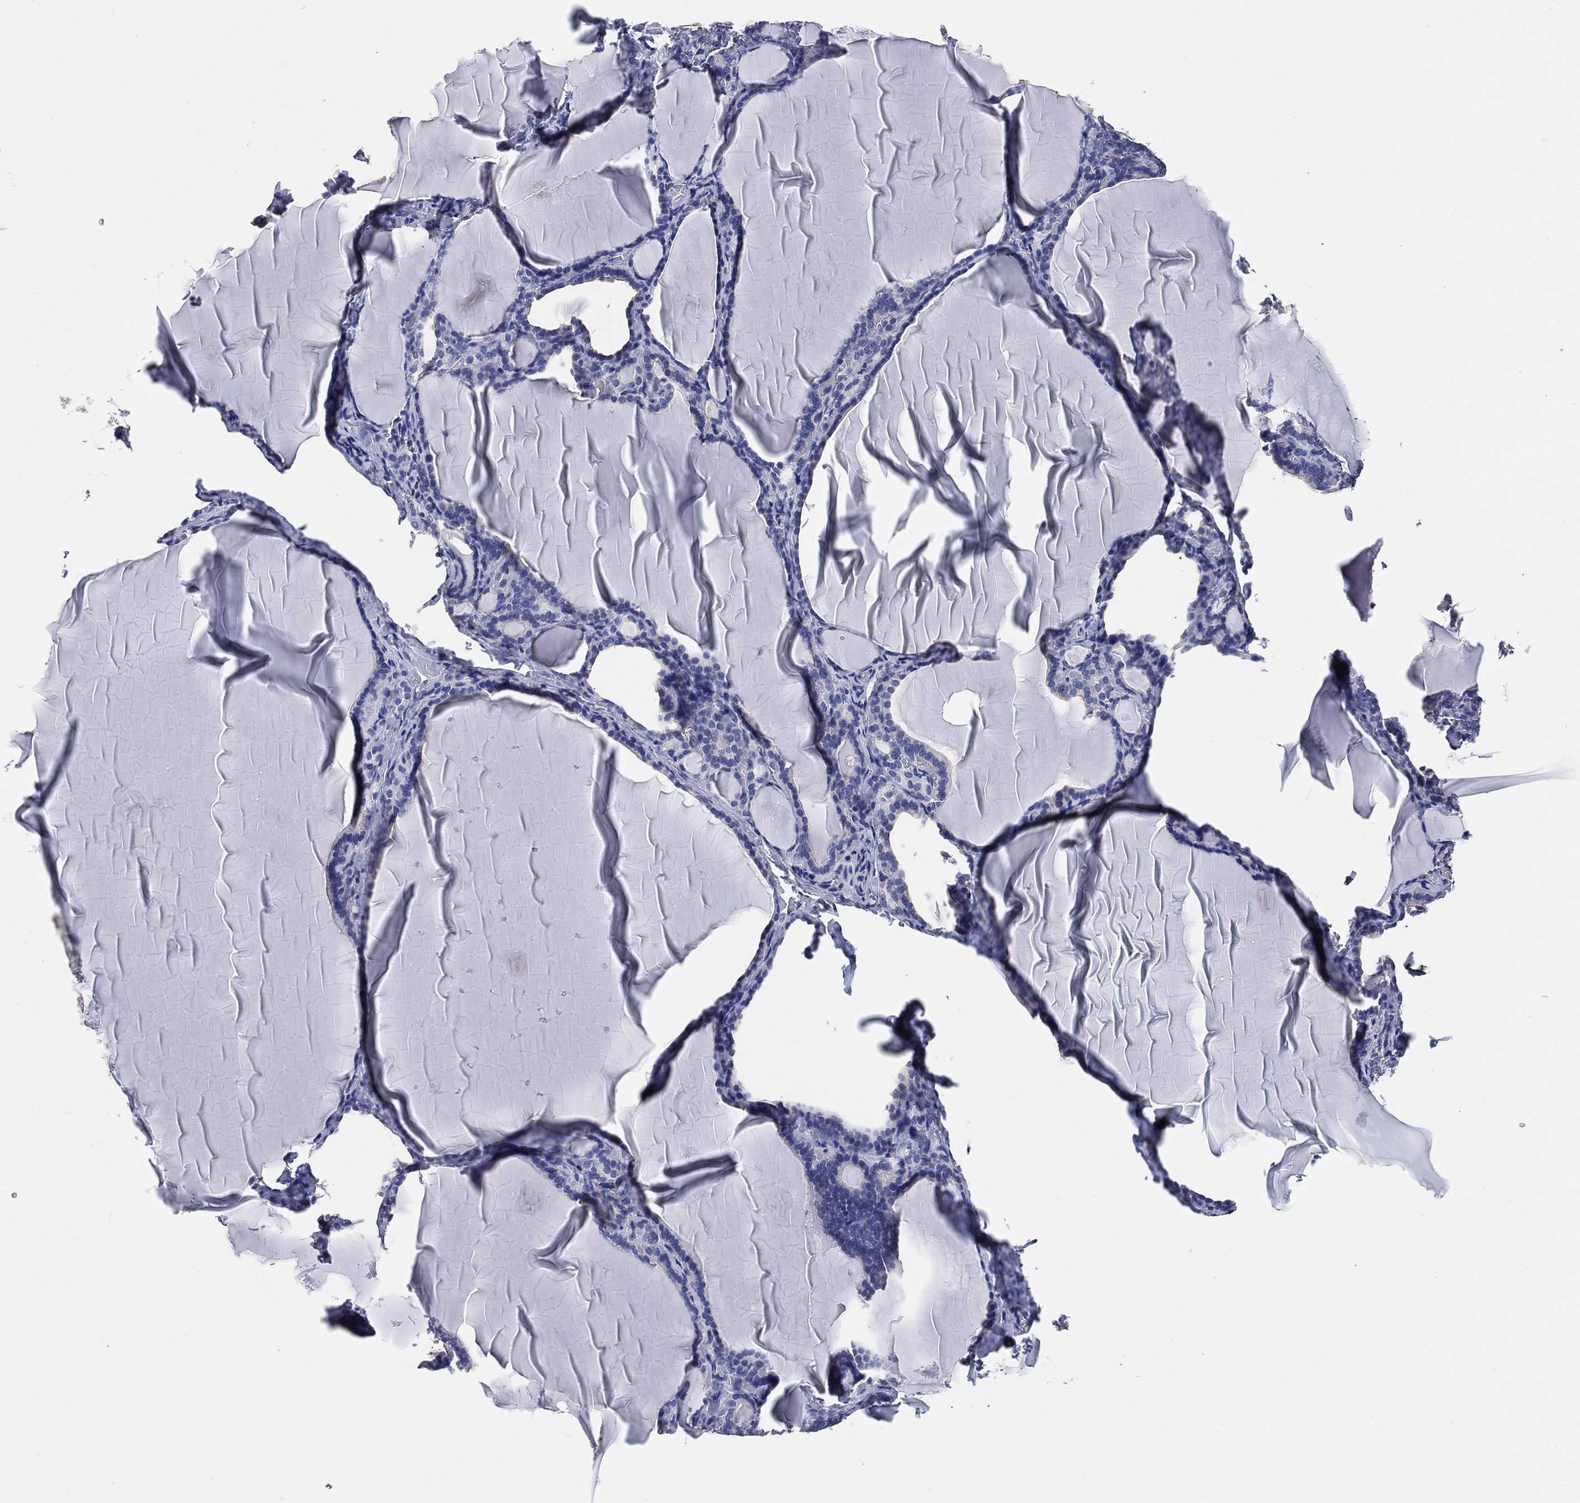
{"staining": {"intensity": "negative", "quantity": "none", "location": "none"}, "tissue": "thyroid gland", "cell_type": "Glandular cells", "image_type": "normal", "snomed": [{"axis": "morphology", "description": "Normal tissue, NOS"}, {"axis": "morphology", "description": "Hyperplasia, NOS"}, {"axis": "topography", "description": "Thyroid gland"}], "caption": "An IHC micrograph of normal thyroid gland is shown. There is no staining in glandular cells of thyroid gland.", "gene": "KLK5", "patient": {"sex": "female", "age": 27}}